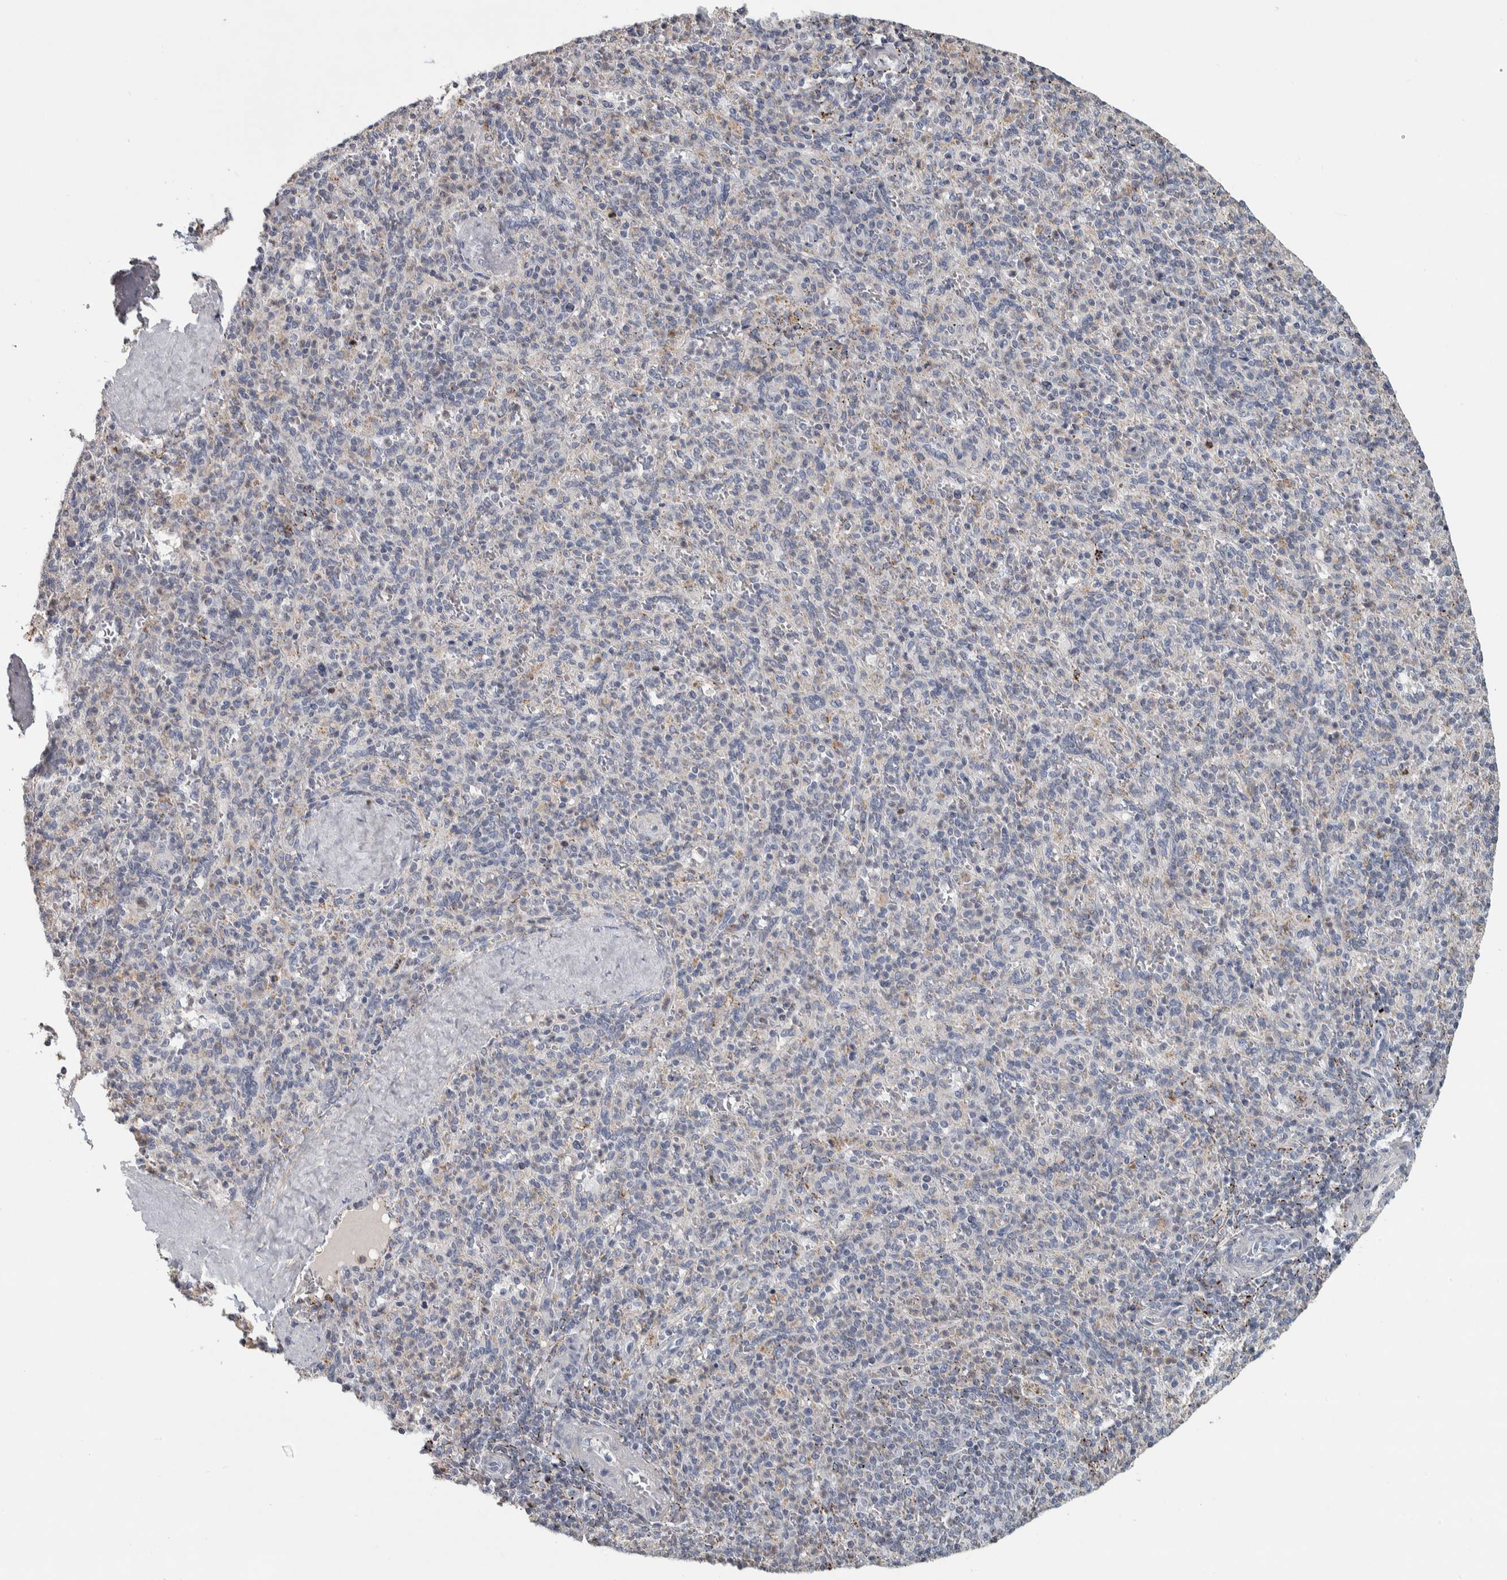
{"staining": {"intensity": "negative", "quantity": "none", "location": "none"}, "tissue": "spleen", "cell_type": "Cells in red pulp", "image_type": "normal", "snomed": [{"axis": "morphology", "description": "Normal tissue, NOS"}, {"axis": "topography", "description": "Spleen"}], "caption": "Immunohistochemistry of unremarkable human spleen displays no positivity in cells in red pulp. (DAB (3,3'-diaminobenzidine) immunohistochemistry visualized using brightfield microscopy, high magnification).", "gene": "FAM78A", "patient": {"sex": "male", "age": 36}}